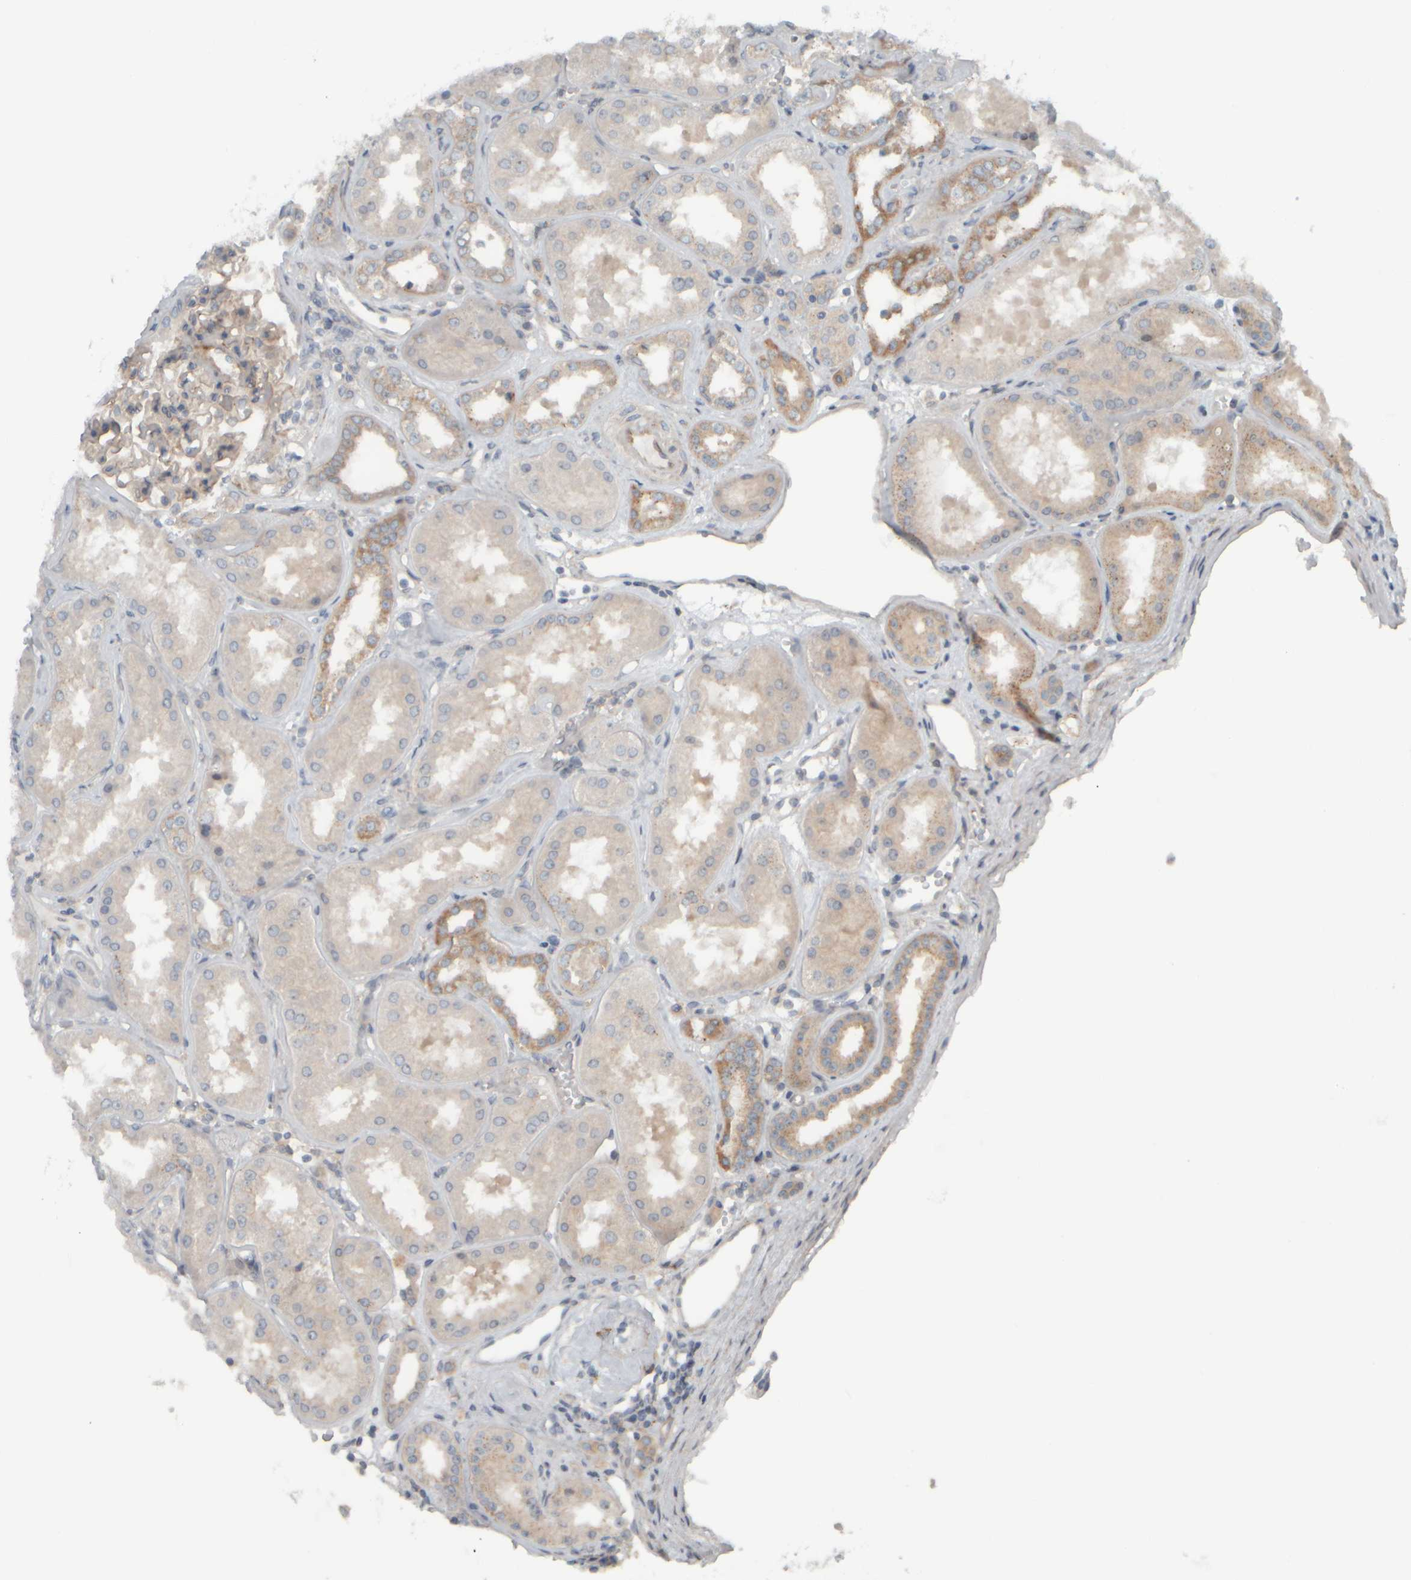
{"staining": {"intensity": "weak", "quantity": "25%-75%", "location": "cytoplasmic/membranous"}, "tissue": "kidney", "cell_type": "Cells in glomeruli", "image_type": "normal", "snomed": [{"axis": "morphology", "description": "Normal tissue, NOS"}, {"axis": "topography", "description": "Kidney"}], "caption": "Brown immunohistochemical staining in benign kidney demonstrates weak cytoplasmic/membranous expression in about 25%-75% of cells in glomeruli.", "gene": "HGS", "patient": {"sex": "female", "age": 56}}